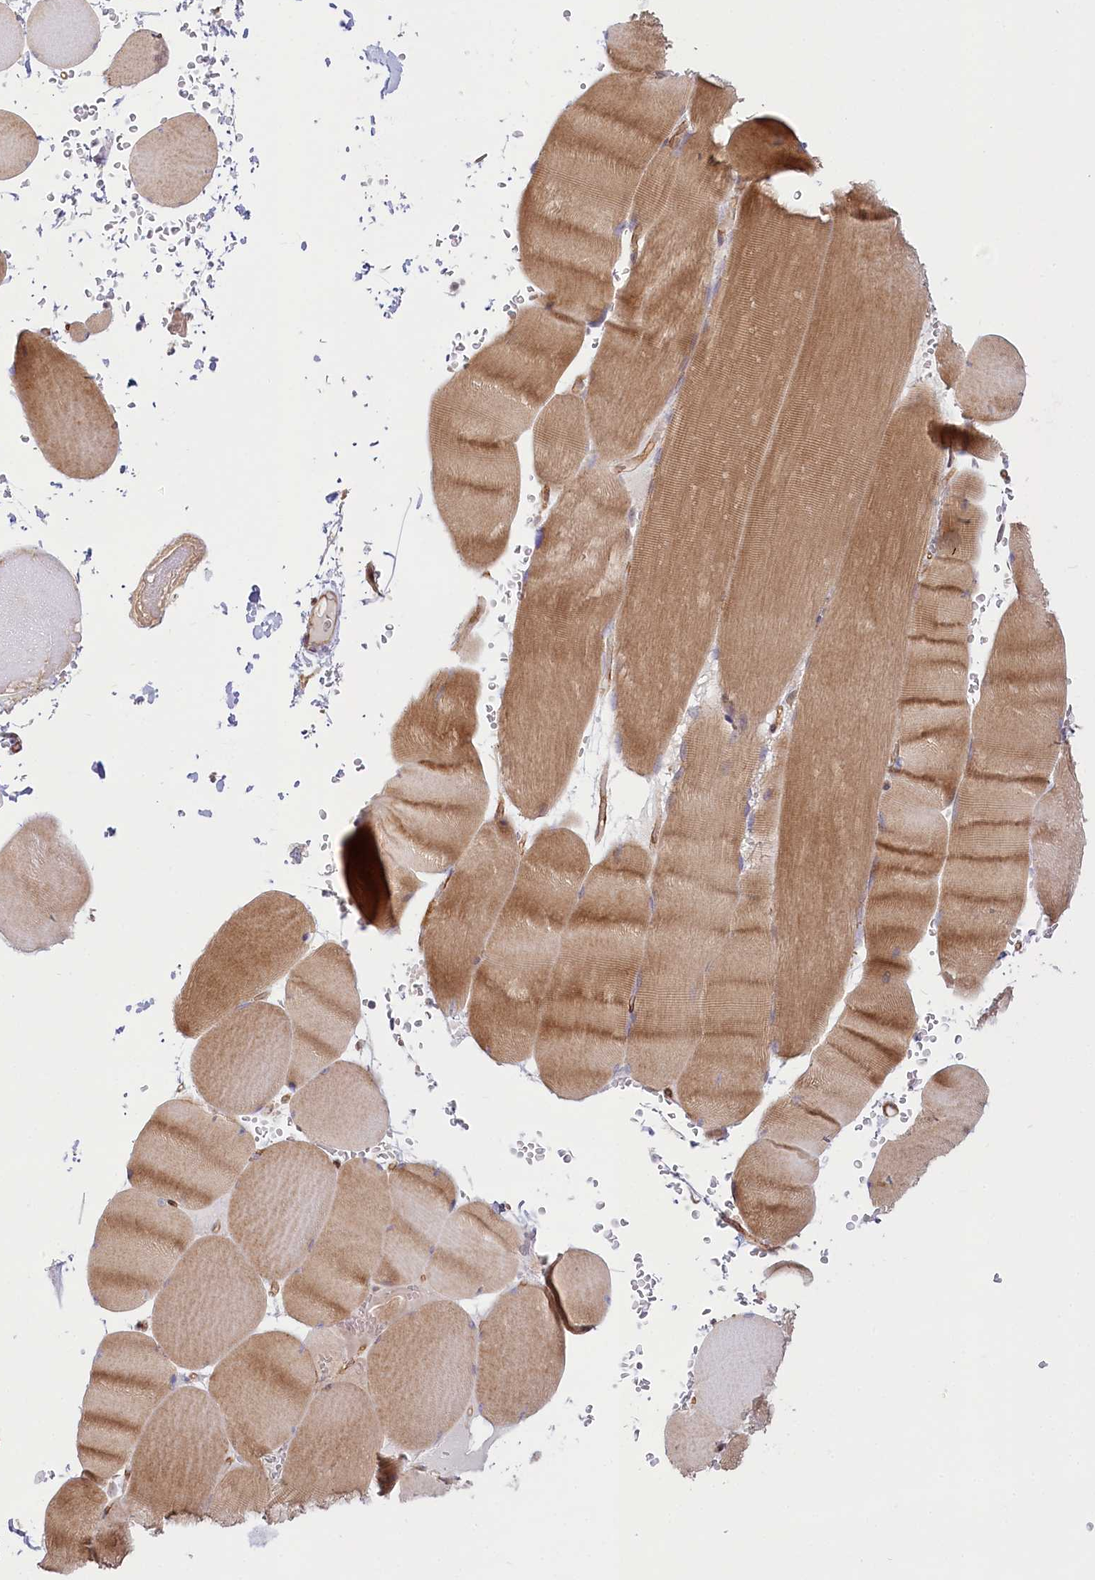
{"staining": {"intensity": "moderate", "quantity": ">75%", "location": "cytoplasmic/membranous"}, "tissue": "skeletal muscle", "cell_type": "Myocytes", "image_type": "normal", "snomed": [{"axis": "morphology", "description": "Normal tissue, NOS"}, {"axis": "topography", "description": "Skeletal muscle"}, {"axis": "topography", "description": "Head-Neck"}], "caption": "This photomicrograph shows immunohistochemistry (IHC) staining of normal human skeletal muscle, with medium moderate cytoplasmic/membranous staining in about >75% of myocytes.", "gene": "CEP70", "patient": {"sex": "male", "age": 66}}